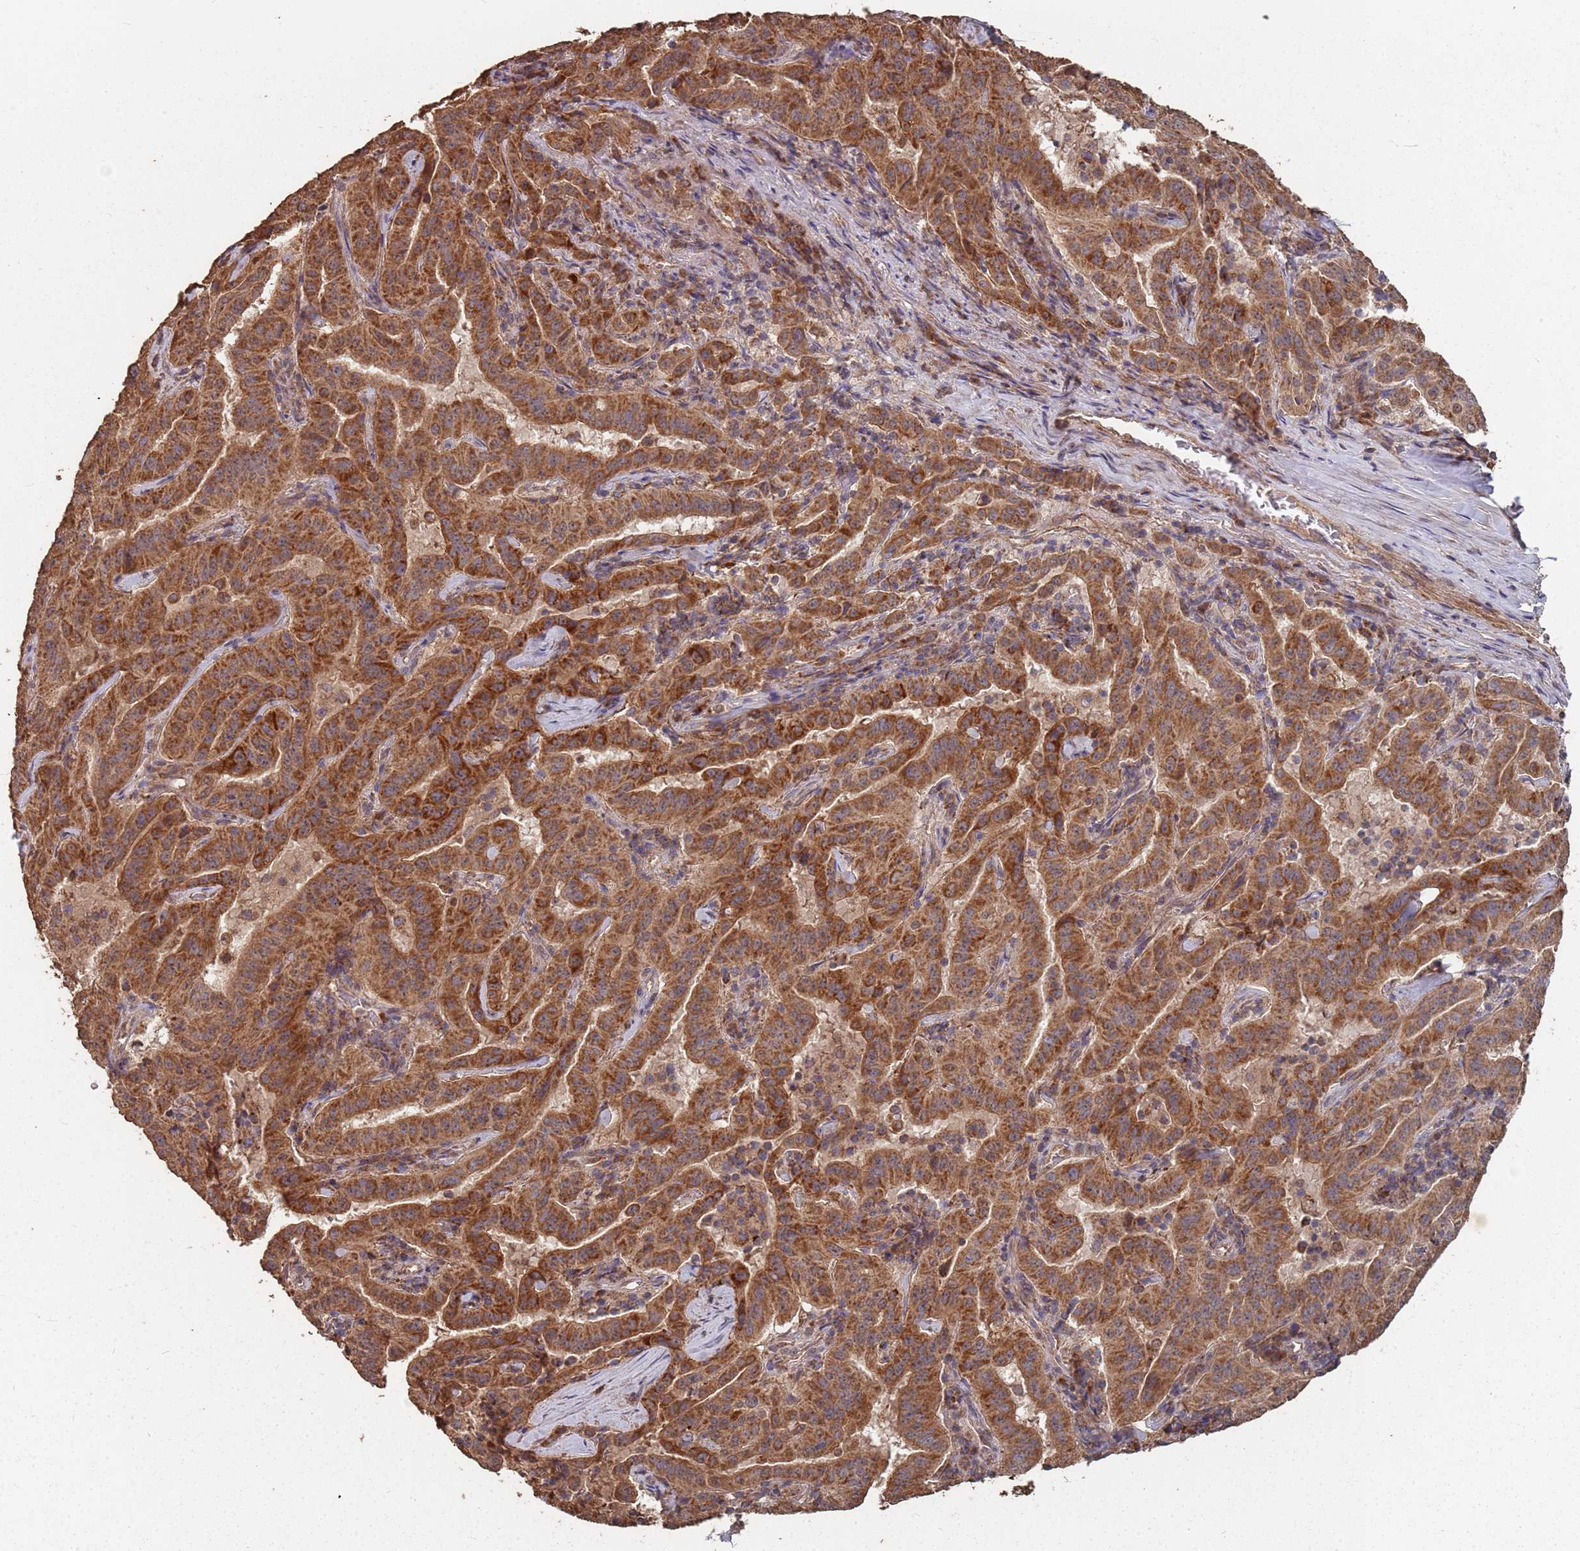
{"staining": {"intensity": "strong", "quantity": ">75%", "location": "cytoplasmic/membranous"}, "tissue": "pancreatic cancer", "cell_type": "Tumor cells", "image_type": "cancer", "snomed": [{"axis": "morphology", "description": "Adenocarcinoma, NOS"}, {"axis": "topography", "description": "Pancreas"}], "caption": "Protein expression analysis of human adenocarcinoma (pancreatic) reveals strong cytoplasmic/membranous positivity in about >75% of tumor cells.", "gene": "PRORP", "patient": {"sex": "male", "age": 63}}